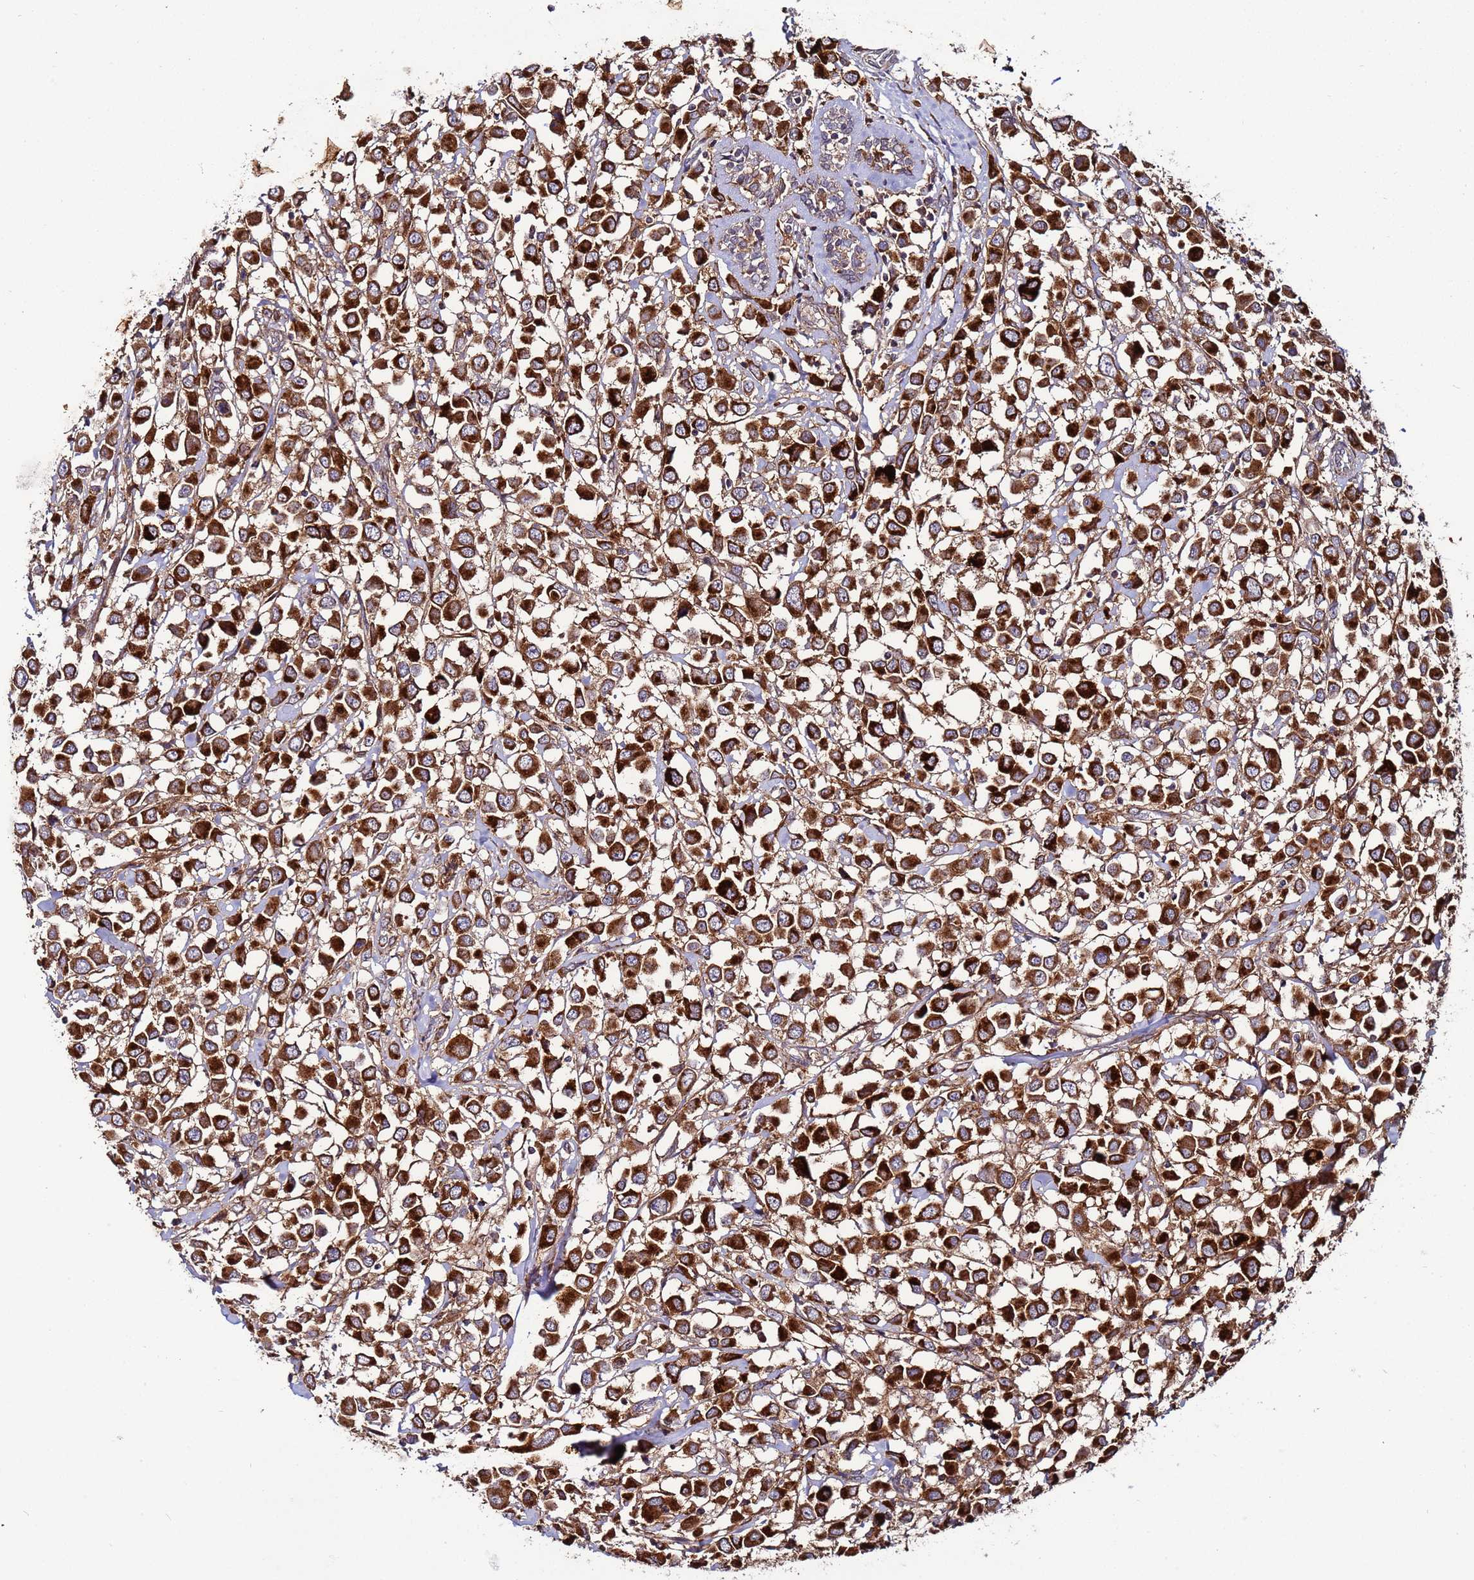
{"staining": {"intensity": "strong", "quantity": ">75%", "location": "cytoplasmic/membranous"}, "tissue": "breast cancer", "cell_type": "Tumor cells", "image_type": "cancer", "snomed": [{"axis": "morphology", "description": "Duct carcinoma"}, {"axis": "topography", "description": "Breast"}], "caption": "Tumor cells show high levels of strong cytoplasmic/membranous positivity in about >75% of cells in breast cancer.", "gene": "TMEM176B", "patient": {"sex": "female", "age": 61}}